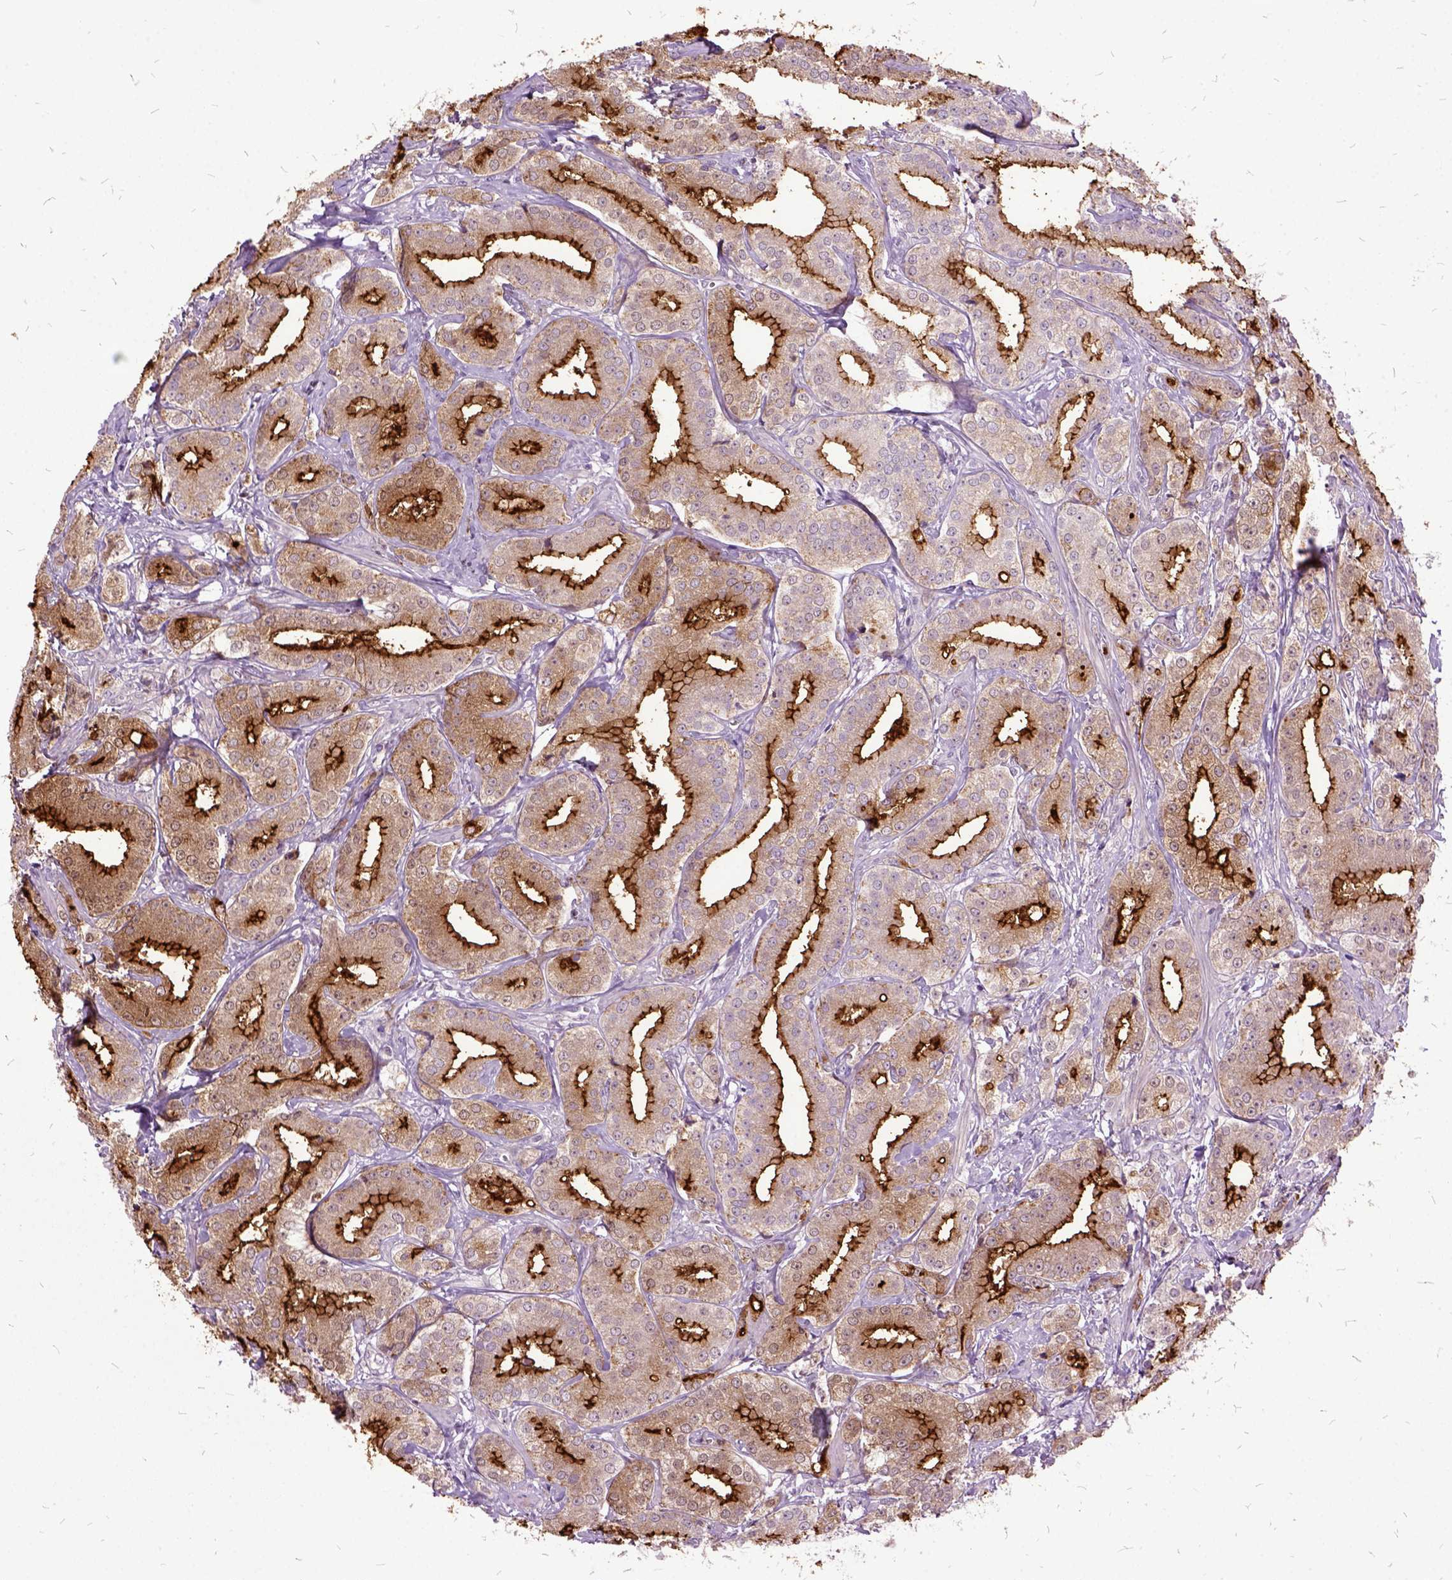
{"staining": {"intensity": "strong", "quantity": ">75%", "location": "cytoplasmic/membranous"}, "tissue": "prostate cancer", "cell_type": "Tumor cells", "image_type": "cancer", "snomed": [{"axis": "morphology", "description": "Adenocarcinoma, High grade"}, {"axis": "topography", "description": "Prostate"}], "caption": "Immunohistochemistry (IHC) histopathology image of neoplastic tissue: human high-grade adenocarcinoma (prostate) stained using immunohistochemistry (IHC) displays high levels of strong protein expression localized specifically in the cytoplasmic/membranous of tumor cells, appearing as a cytoplasmic/membranous brown color.", "gene": "MME", "patient": {"sex": "male", "age": 64}}